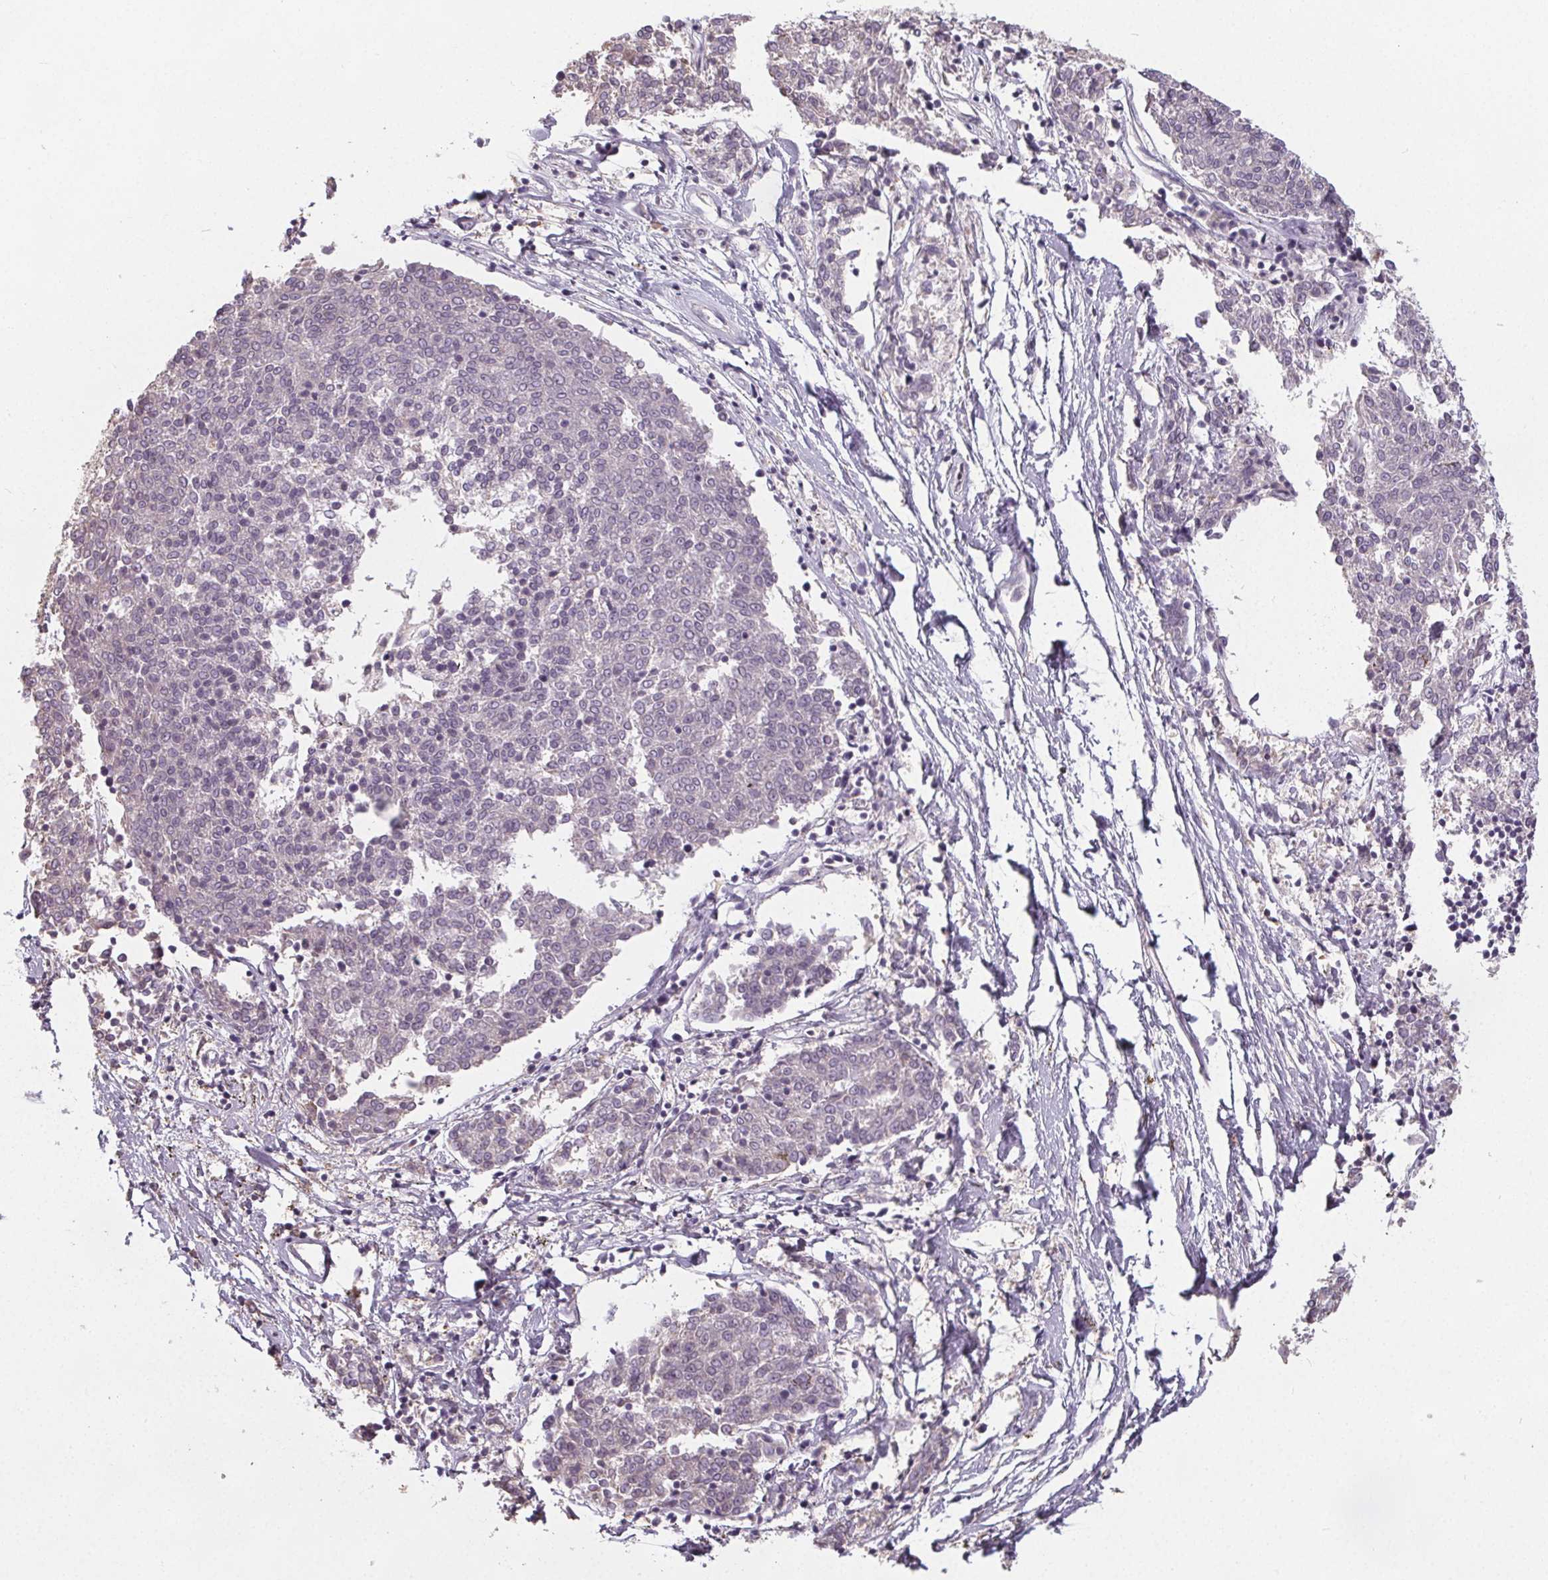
{"staining": {"intensity": "negative", "quantity": "none", "location": "none"}, "tissue": "melanoma", "cell_type": "Tumor cells", "image_type": "cancer", "snomed": [{"axis": "morphology", "description": "Malignant melanoma, NOS"}, {"axis": "topography", "description": "Skin"}], "caption": "An immunohistochemistry (IHC) photomicrograph of melanoma is shown. There is no staining in tumor cells of melanoma.", "gene": "SLC26A2", "patient": {"sex": "female", "age": 72}}